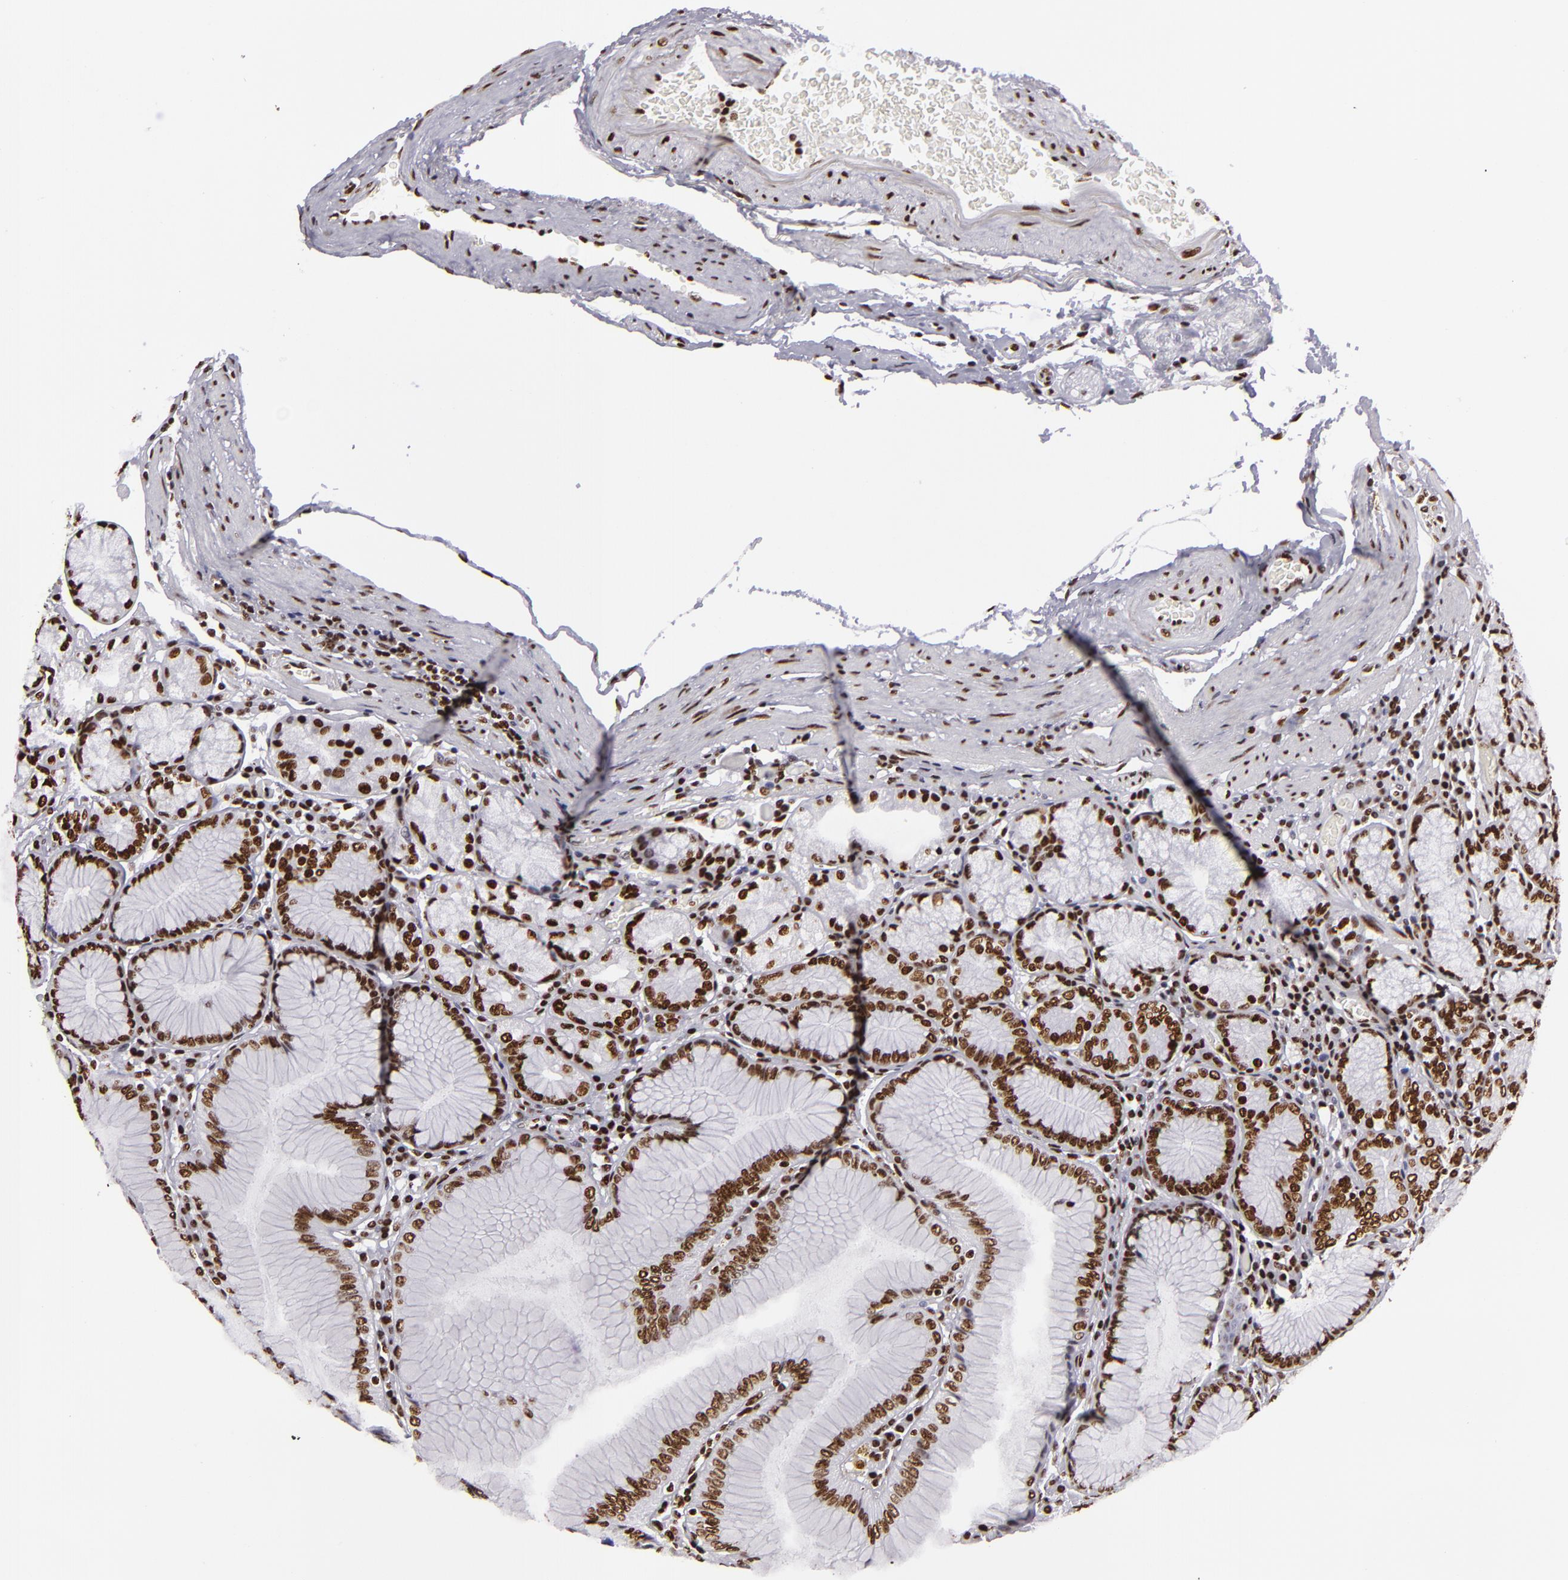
{"staining": {"intensity": "strong", "quantity": ">75%", "location": "nuclear"}, "tissue": "stomach", "cell_type": "Glandular cells", "image_type": "normal", "snomed": [{"axis": "morphology", "description": "Normal tissue, NOS"}, {"axis": "topography", "description": "Stomach, lower"}], "caption": "This photomicrograph reveals benign stomach stained with IHC to label a protein in brown. The nuclear of glandular cells show strong positivity for the protein. Nuclei are counter-stained blue.", "gene": "SAFB", "patient": {"sex": "female", "age": 93}}